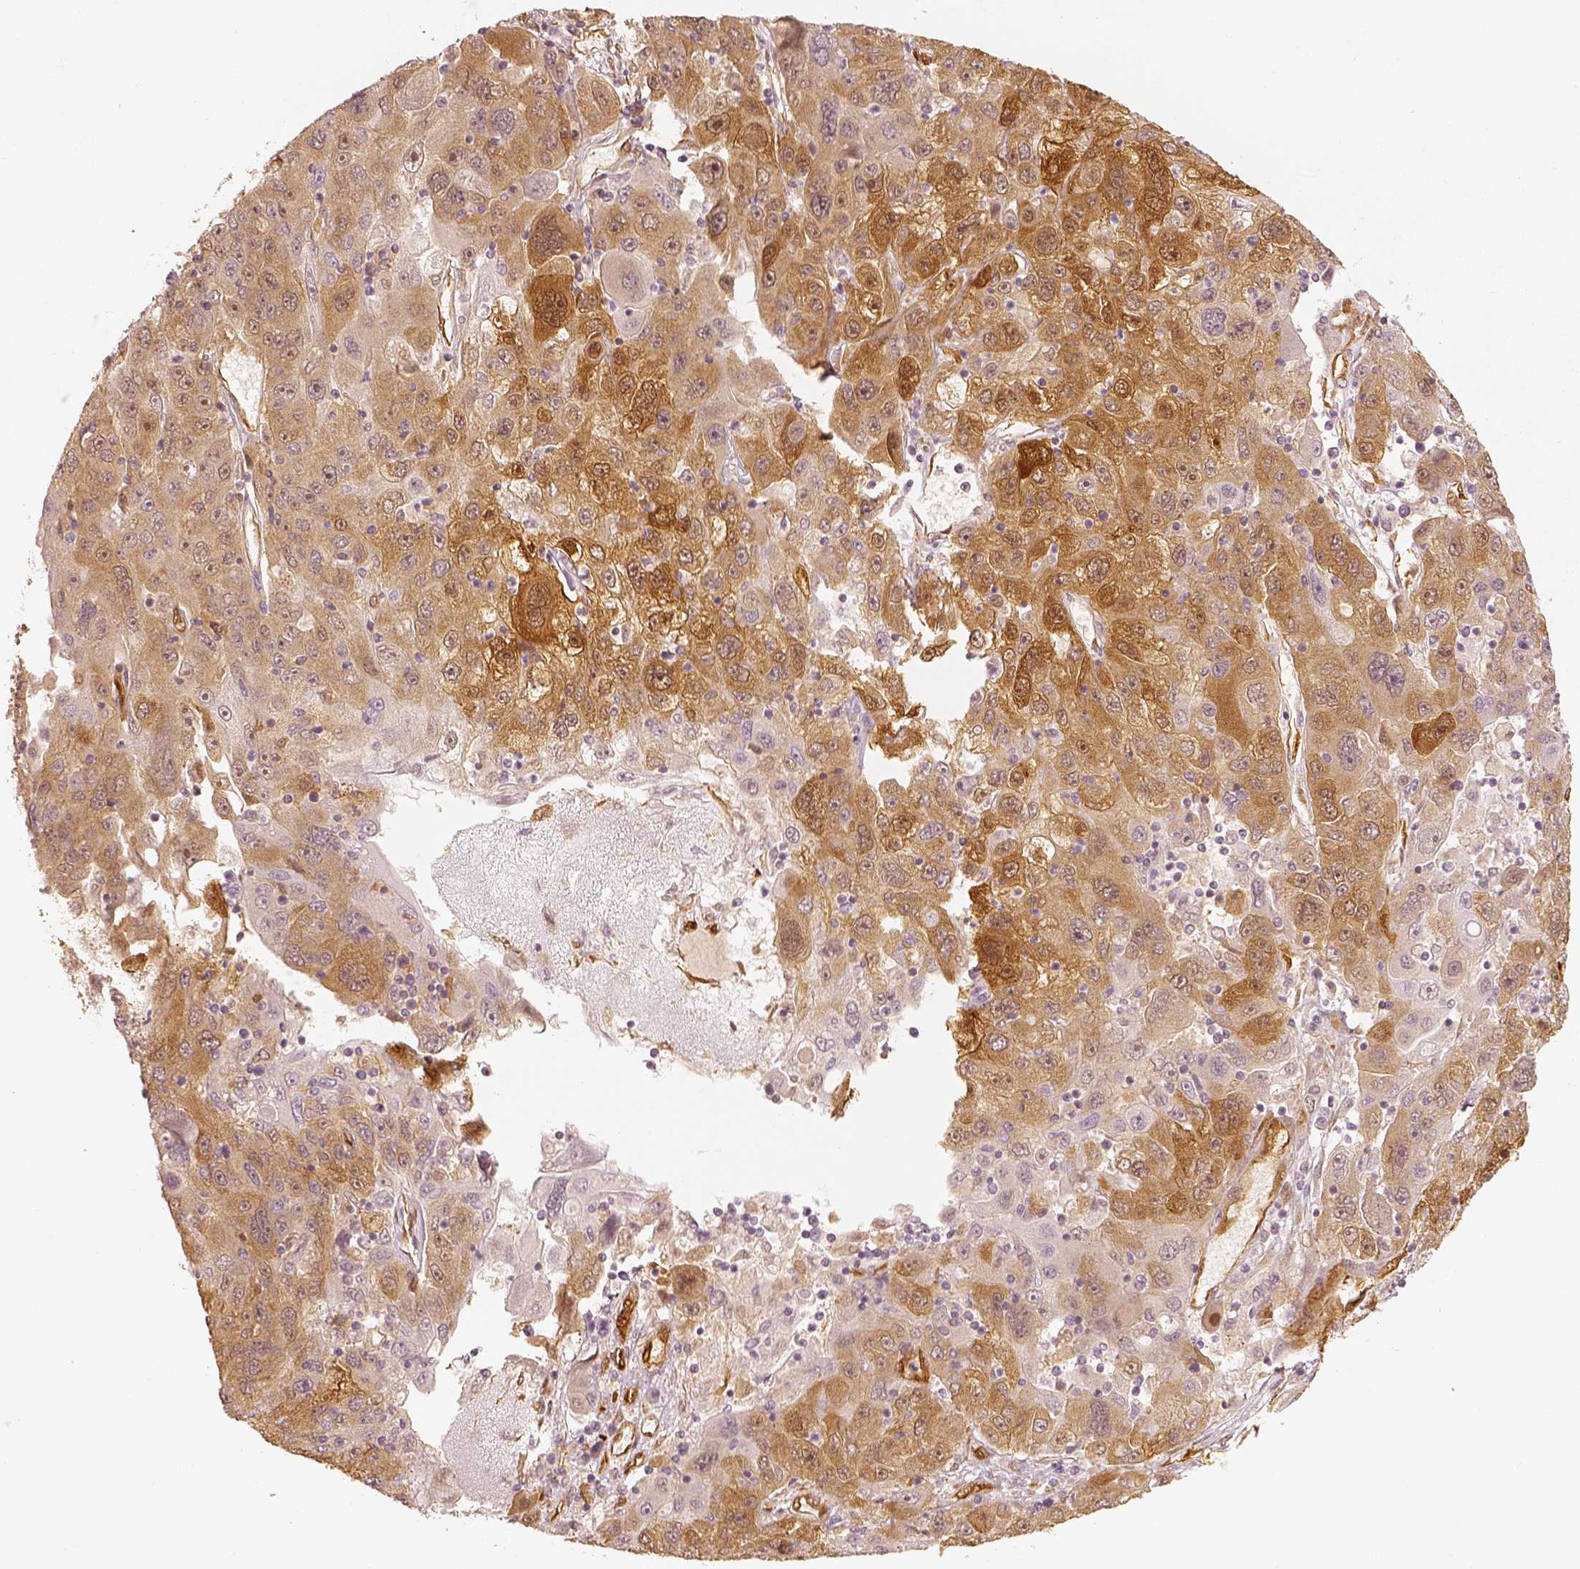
{"staining": {"intensity": "moderate", "quantity": ">75%", "location": "cytoplasmic/membranous"}, "tissue": "stomach cancer", "cell_type": "Tumor cells", "image_type": "cancer", "snomed": [{"axis": "morphology", "description": "Adenocarcinoma, NOS"}, {"axis": "topography", "description": "Stomach"}], "caption": "Tumor cells reveal moderate cytoplasmic/membranous staining in about >75% of cells in stomach adenocarcinoma.", "gene": "FSCN1", "patient": {"sex": "male", "age": 56}}